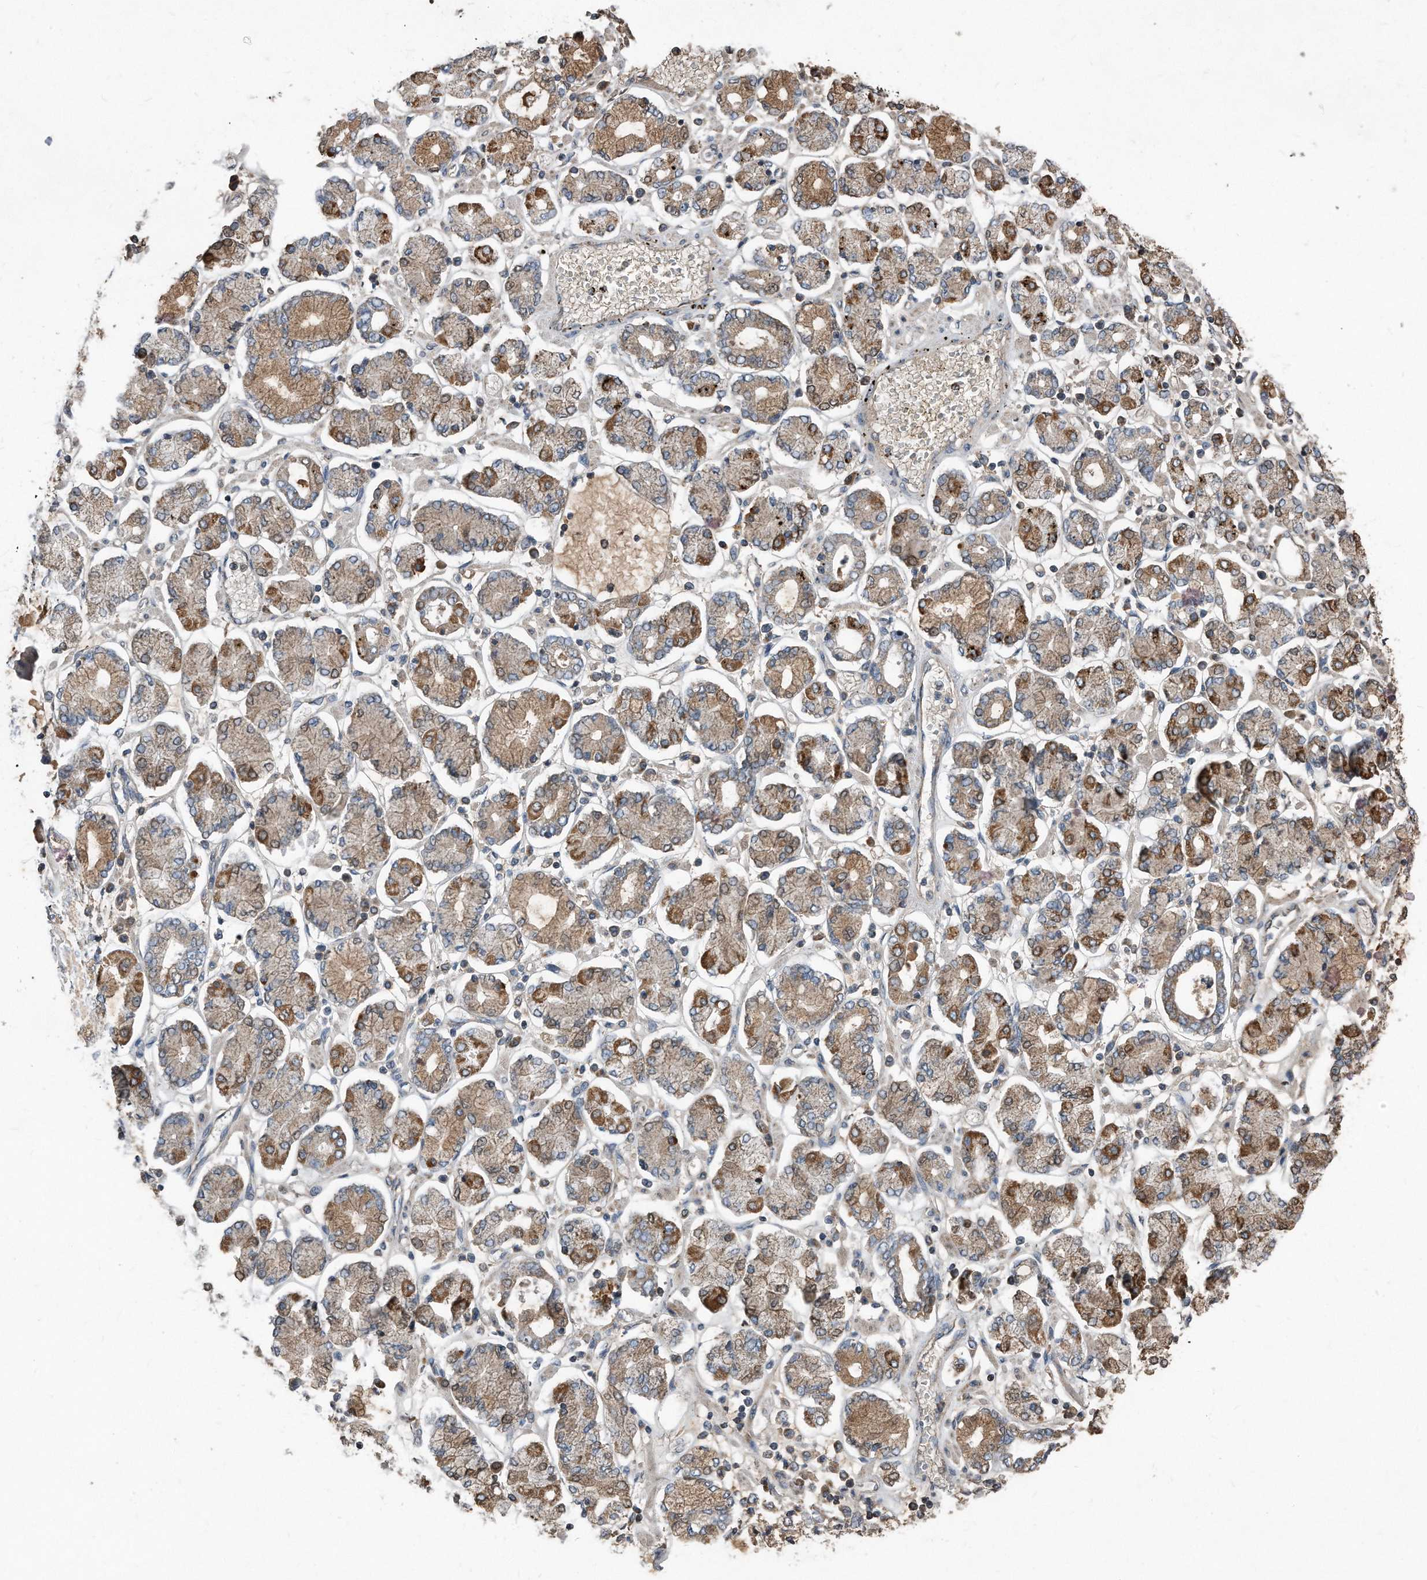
{"staining": {"intensity": "moderate", "quantity": "25%-75%", "location": "cytoplasmic/membranous"}, "tissue": "stomach cancer", "cell_type": "Tumor cells", "image_type": "cancer", "snomed": [{"axis": "morphology", "description": "Adenocarcinoma, NOS"}, {"axis": "topography", "description": "Stomach"}], "caption": "Immunohistochemistry (IHC) (DAB (3,3'-diaminobenzidine)) staining of stomach cancer (adenocarcinoma) displays moderate cytoplasmic/membranous protein positivity in approximately 25%-75% of tumor cells. The protein of interest is stained brown, and the nuclei are stained in blue (DAB (3,3'-diaminobenzidine) IHC with brightfield microscopy, high magnification).", "gene": "SDHA", "patient": {"sex": "male", "age": 76}}